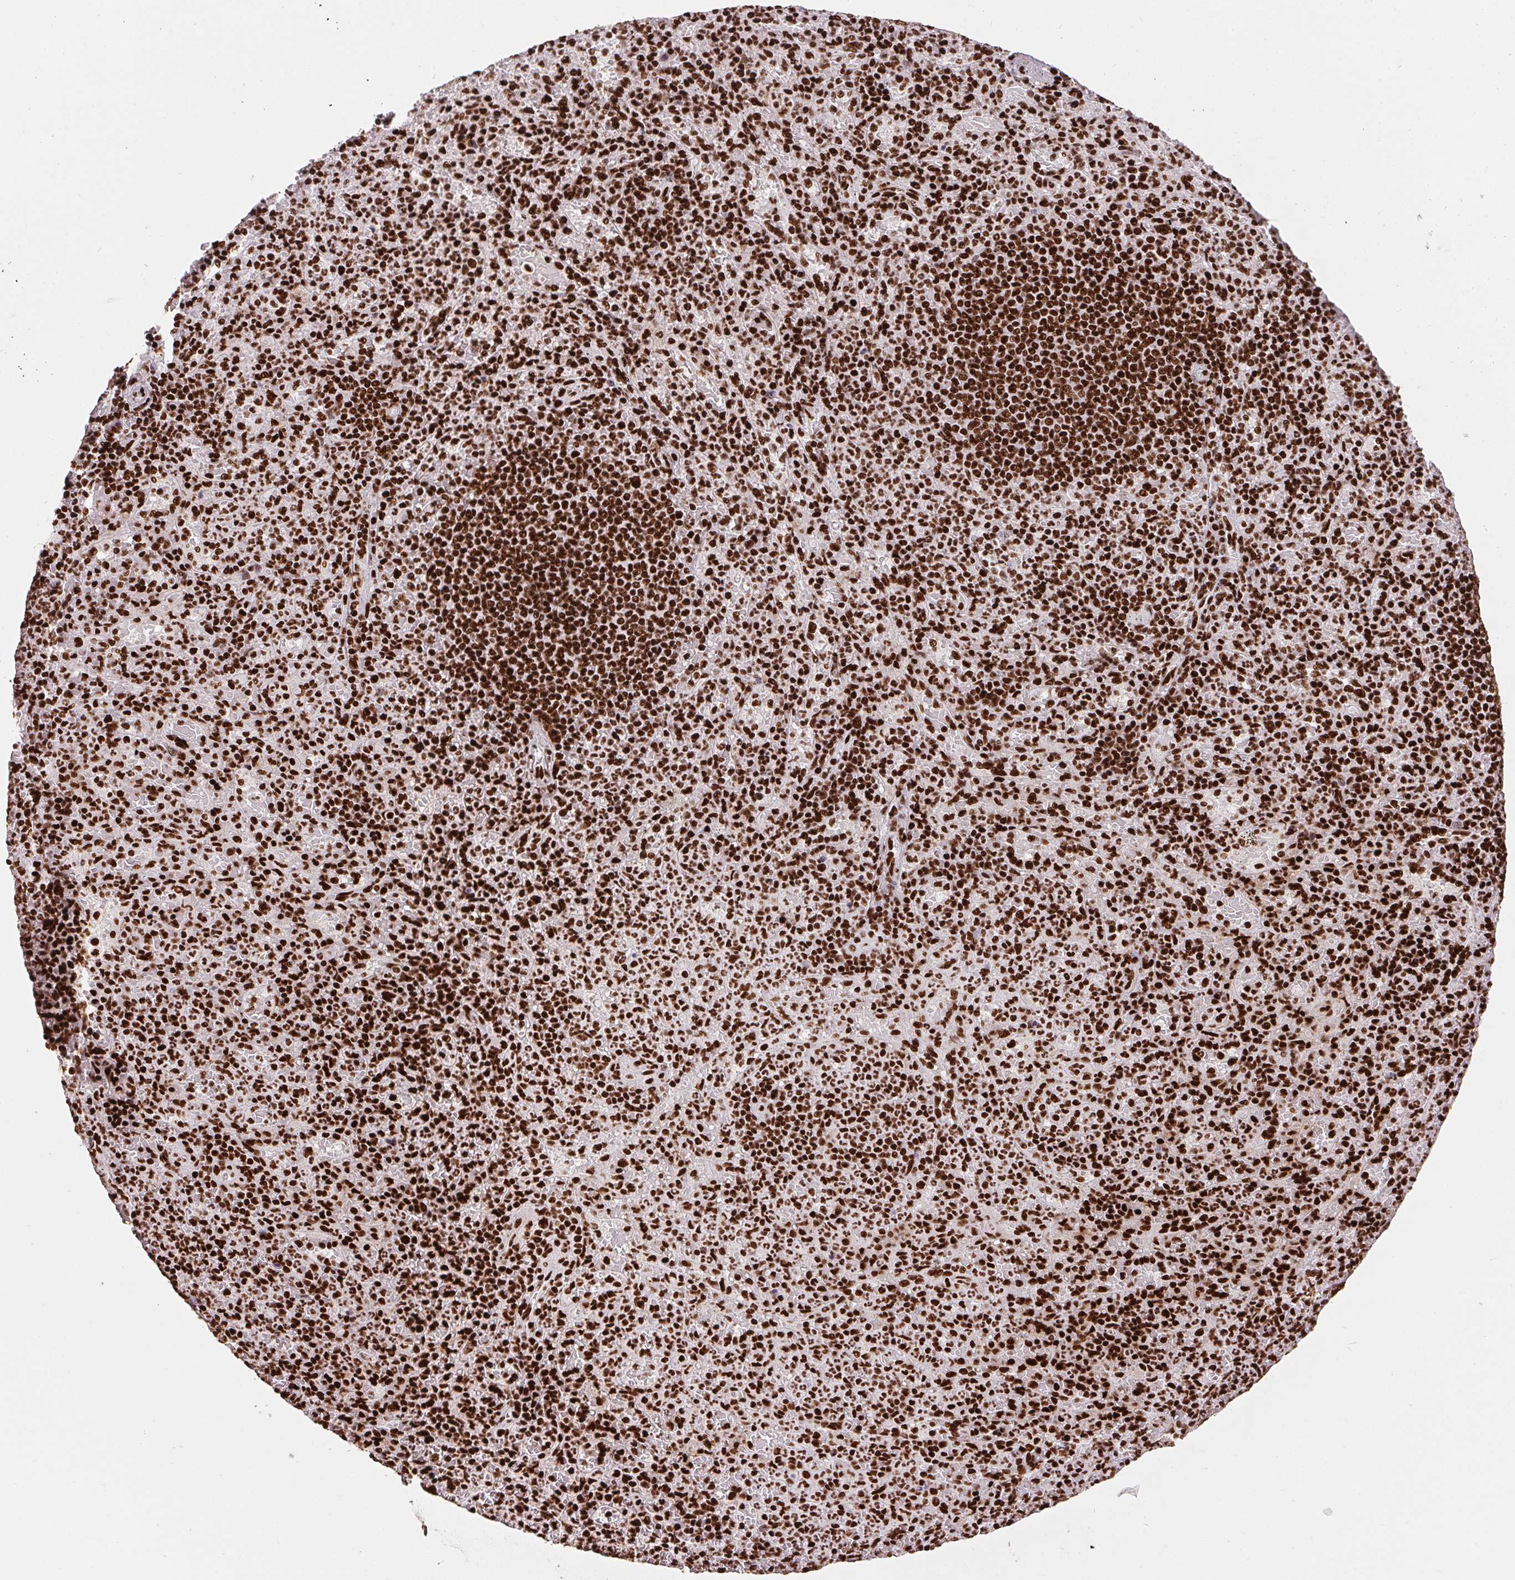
{"staining": {"intensity": "strong", "quantity": ">75%", "location": "nuclear"}, "tissue": "spleen", "cell_type": "Cells in red pulp", "image_type": "normal", "snomed": [{"axis": "morphology", "description": "Normal tissue, NOS"}, {"axis": "topography", "description": "Spleen"}], "caption": "Immunohistochemical staining of unremarkable spleen displays >75% levels of strong nuclear protein positivity in approximately >75% of cells in red pulp.", "gene": "PAGE3", "patient": {"sex": "female", "age": 74}}